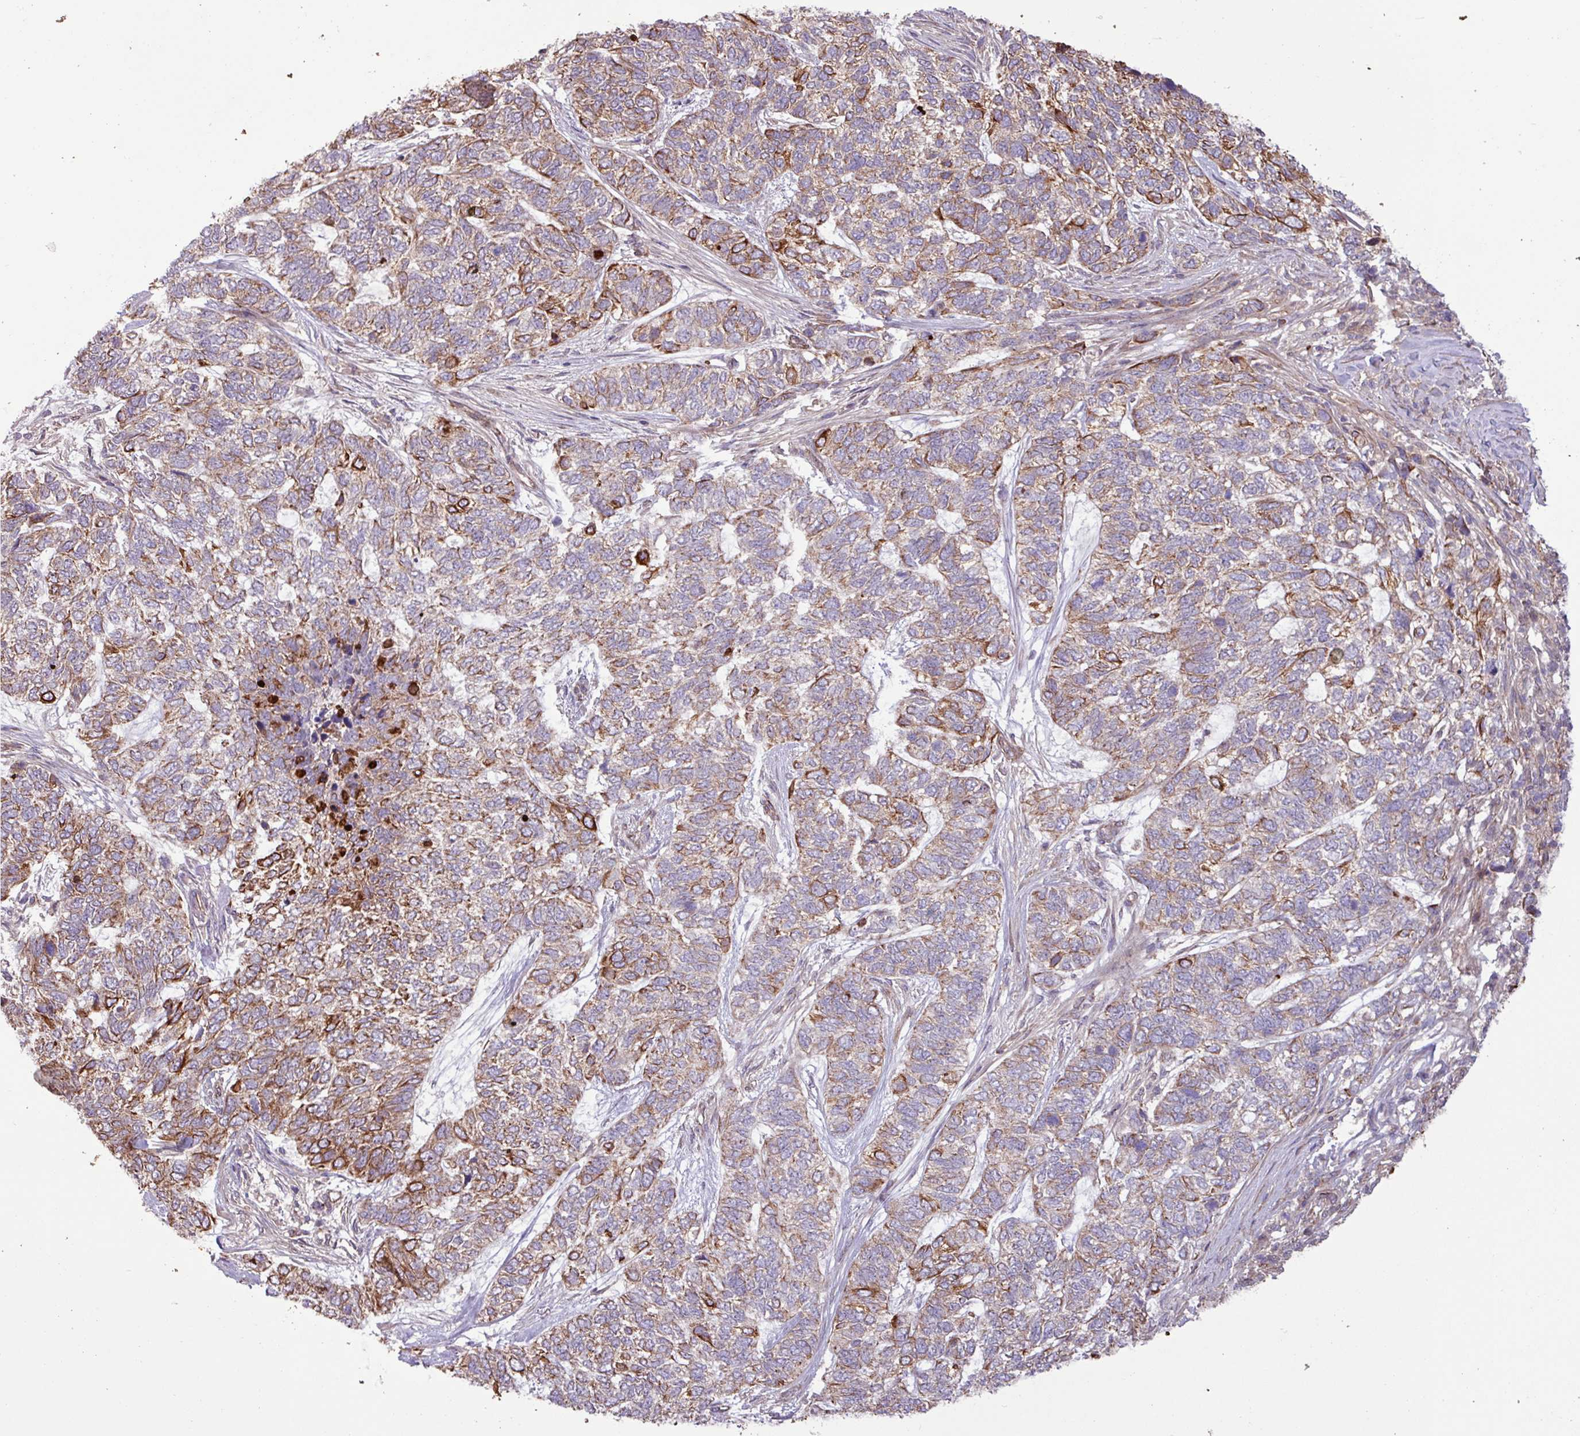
{"staining": {"intensity": "moderate", "quantity": "25%-75%", "location": "cytoplasmic/membranous"}, "tissue": "skin cancer", "cell_type": "Tumor cells", "image_type": "cancer", "snomed": [{"axis": "morphology", "description": "Basal cell carcinoma"}, {"axis": "topography", "description": "Skin"}], "caption": "Human skin cancer stained with a brown dye reveals moderate cytoplasmic/membranous positive staining in approximately 25%-75% of tumor cells.", "gene": "CNTRL", "patient": {"sex": "female", "age": 65}}